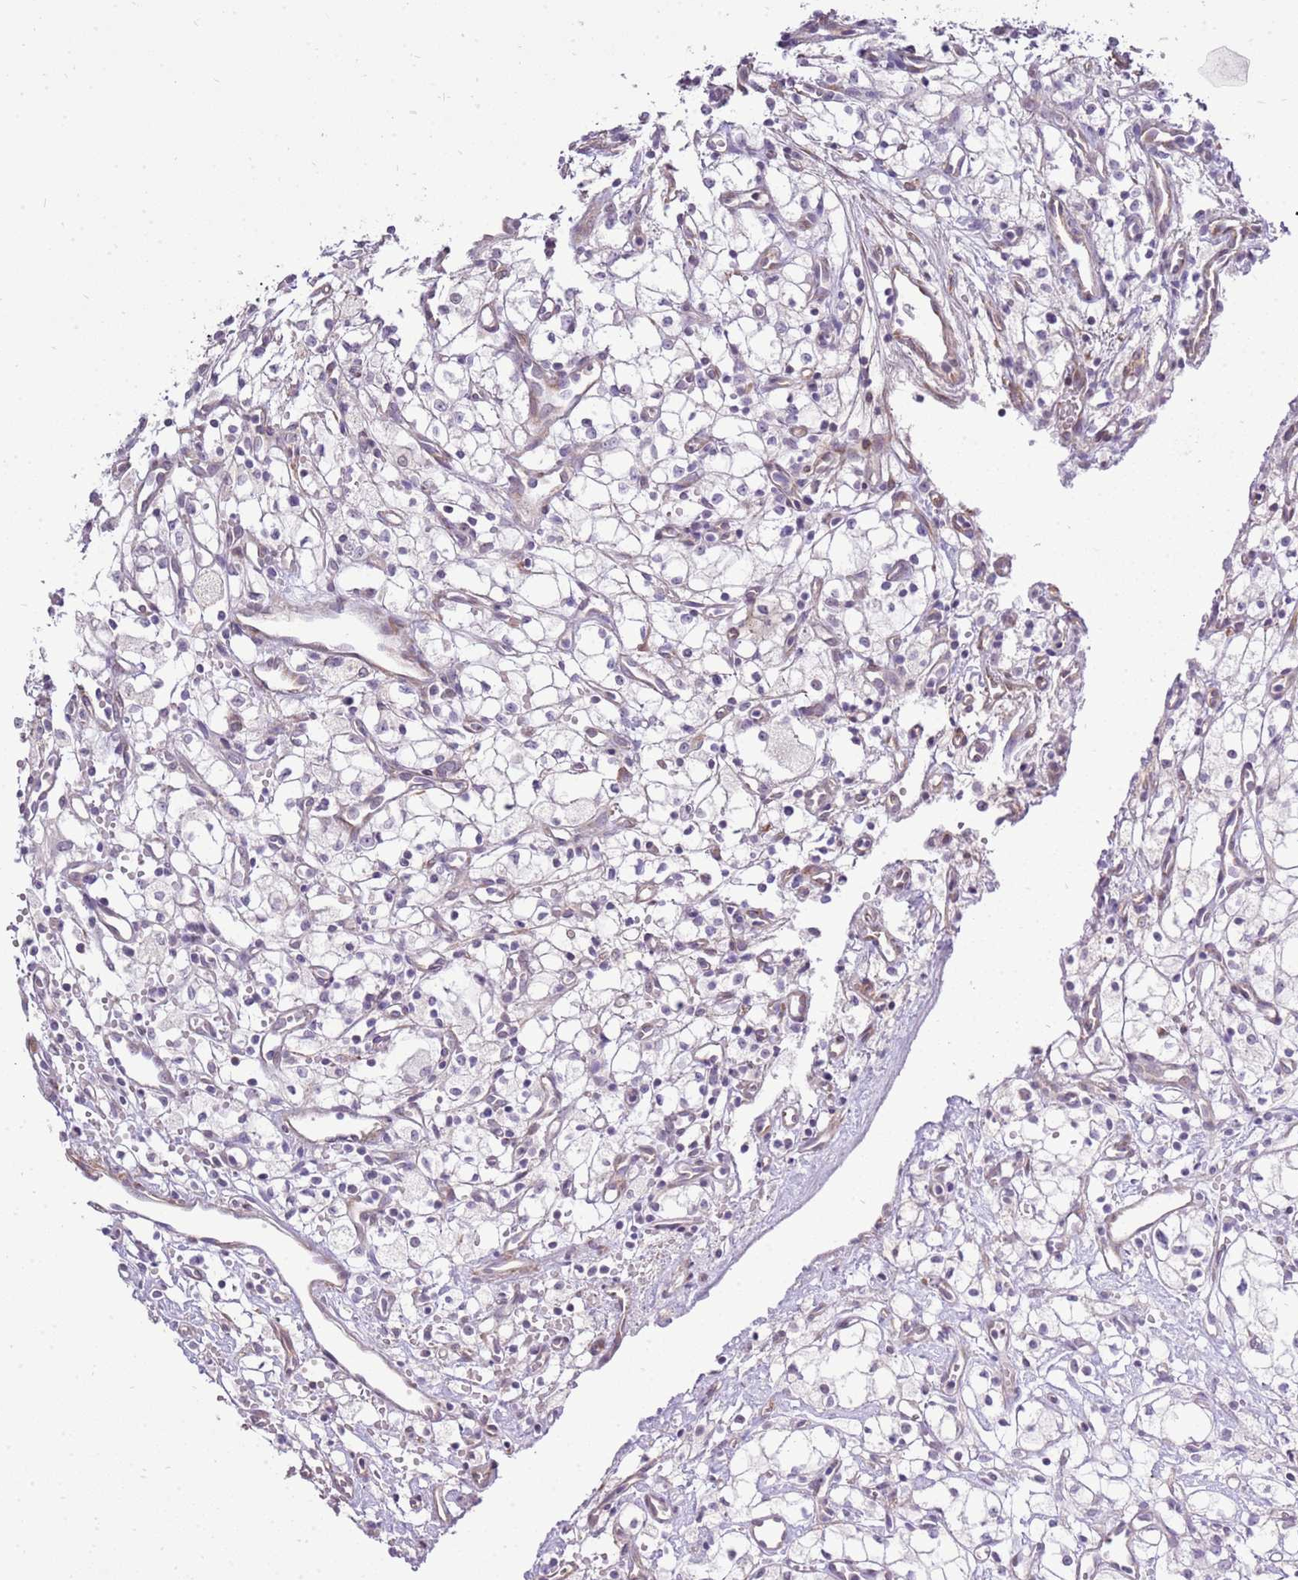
{"staining": {"intensity": "negative", "quantity": "none", "location": "none"}, "tissue": "renal cancer", "cell_type": "Tumor cells", "image_type": "cancer", "snomed": [{"axis": "morphology", "description": "Adenocarcinoma, NOS"}, {"axis": "topography", "description": "Kidney"}], "caption": "Immunohistochemistry image of human adenocarcinoma (renal) stained for a protein (brown), which demonstrates no positivity in tumor cells. (Brightfield microscopy of DAB IHC at high magnification).", "gene": "UGGT2", "patient": {"sex": "male", "age": 59}}